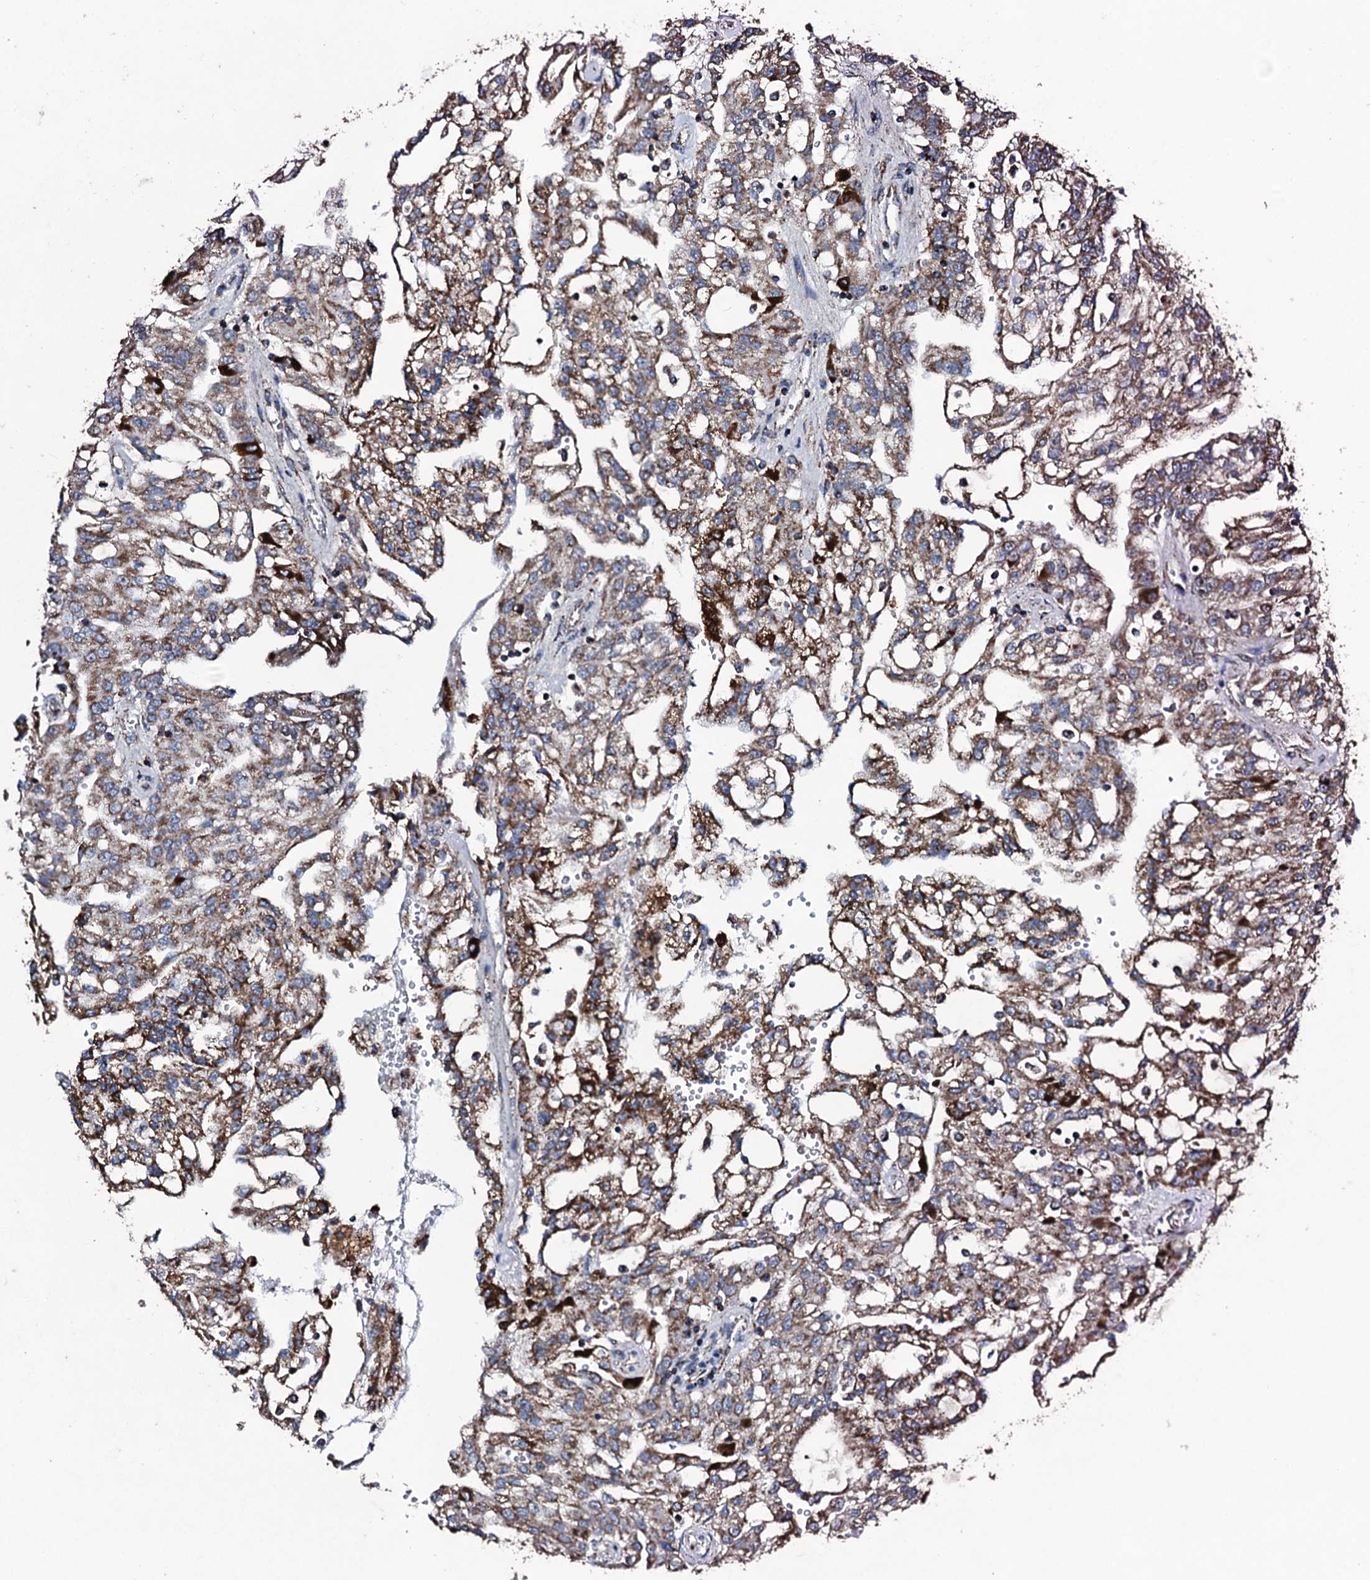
{"staining": {"intensity": "moderate", "quantity": ">75%", "location": "cytoplasmic/membranous"}, "tissue": "renal cancer", "cell_type": "Tumor cells", "image_type": "cancer", "snomed": [{"axis": "morphology", "description": "Adenocarcinoma, NOS"}, {"axis": "topography", "description": "Kidney"}], "caption": "Immunohistochemistry (DAB) staining of human adenocarcinoma (renal) shows moderate cytoplasmic/membranous protein positivity in approximately >75% of tumor cells. (Stains: DAB in brown, nuclei in blue, Microscopy: brightfield microscopy at high magnification).", "gene": "DYNC2I2", "patient": {"sex": "male", "age": 63}}